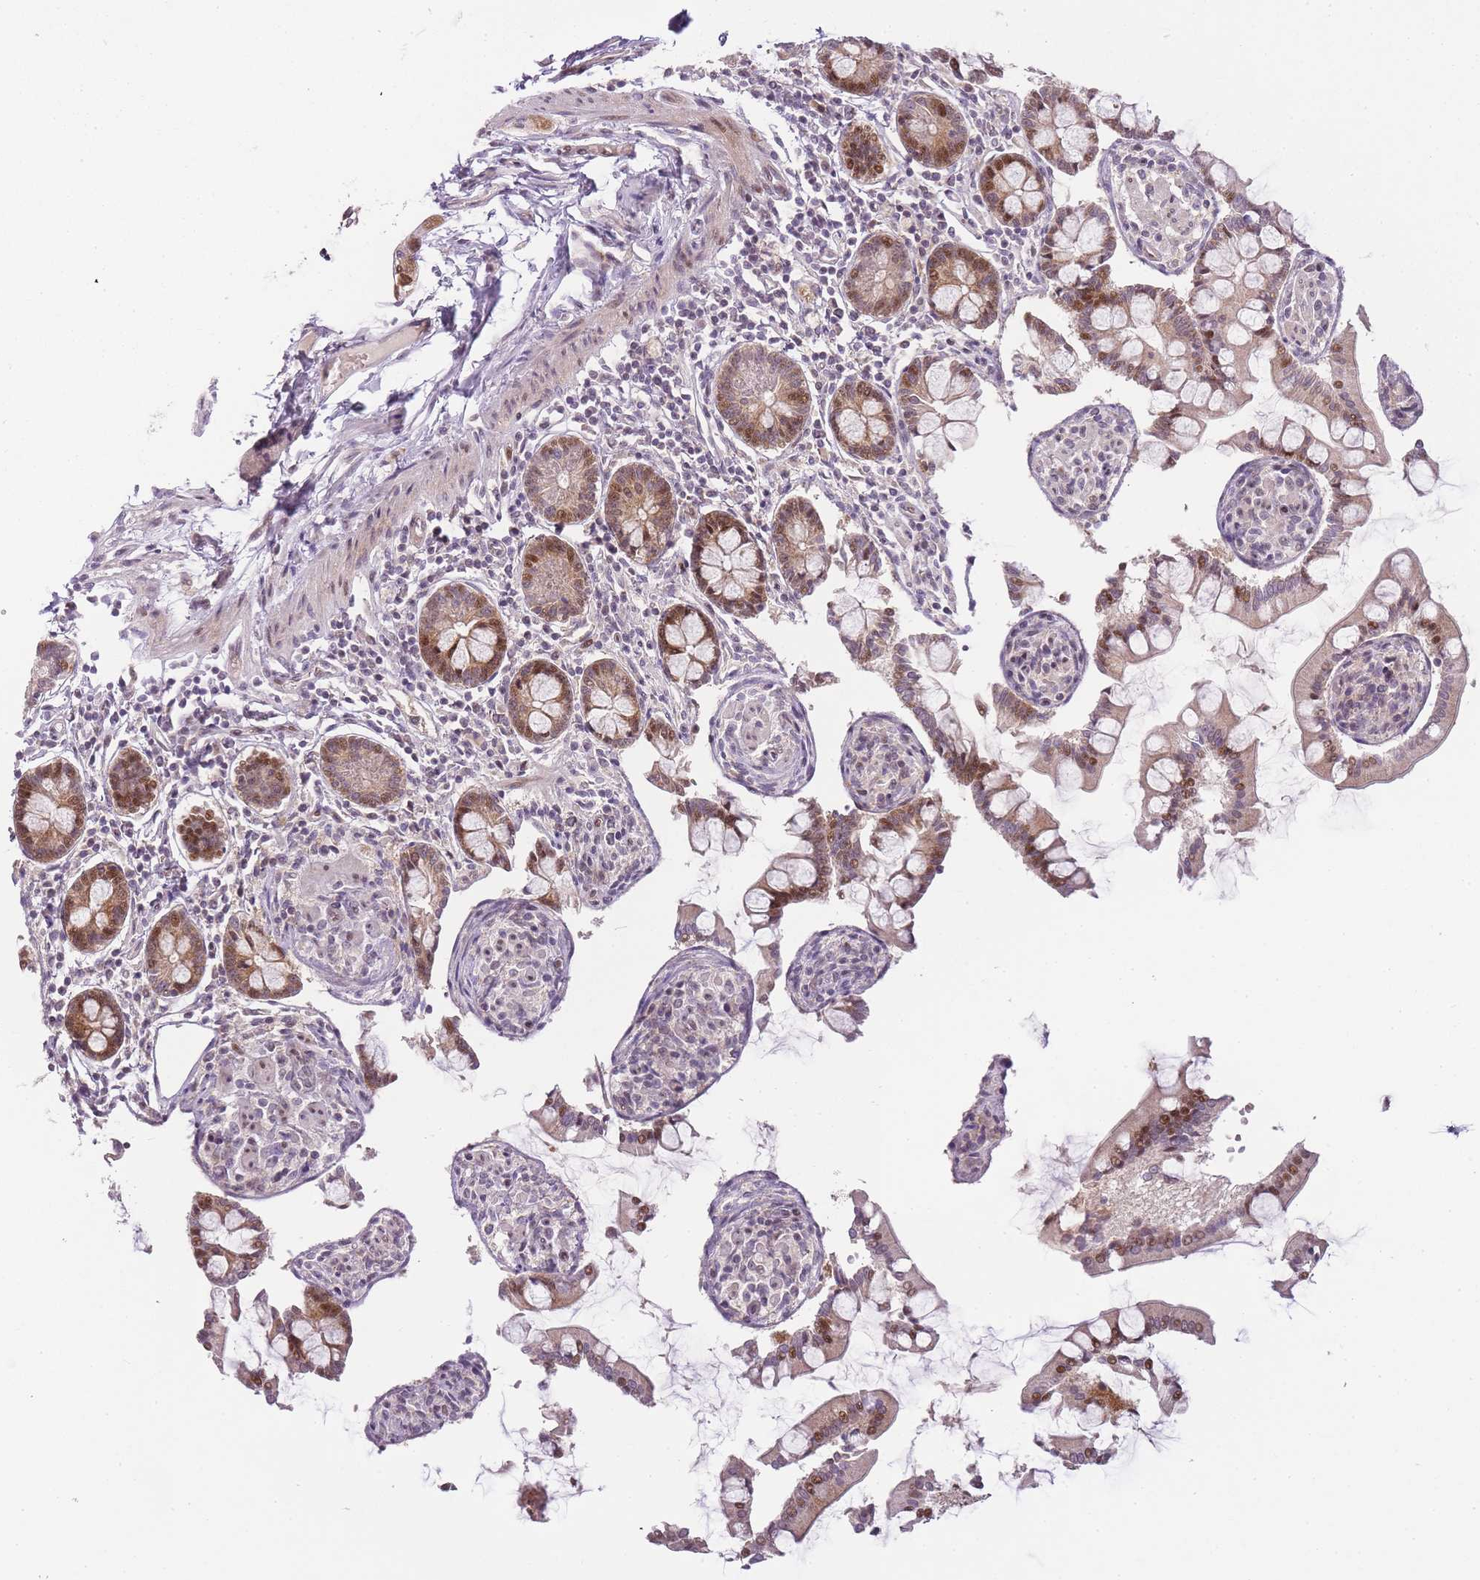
{"staining": {"intensity": "strong", "quantity": "25%-75%", "location": "cytoplasmic/membranous,nuclear"}, "tissue": "small intestine", "cell_type": "Glandular cells", "image_type": "normal", "snomed": [{"axis": "morphology", "description": "Normal tissue, NOS"}, {"axis": "topography", "description": "Small intestine"}], "caption": "Unremarkable small intestine demonstrates strong cytoplasmic/membranous,nuclear expression in approximately 25%-75% of glandular cells (Stains: DAB (3,3'-diaminobenzidine) in brown, nuclei in blue, Microscopy: brightfield microscopy at high magnification)..", "gene": "OGG1", "patient": {"sex": "male", "age": 41}}